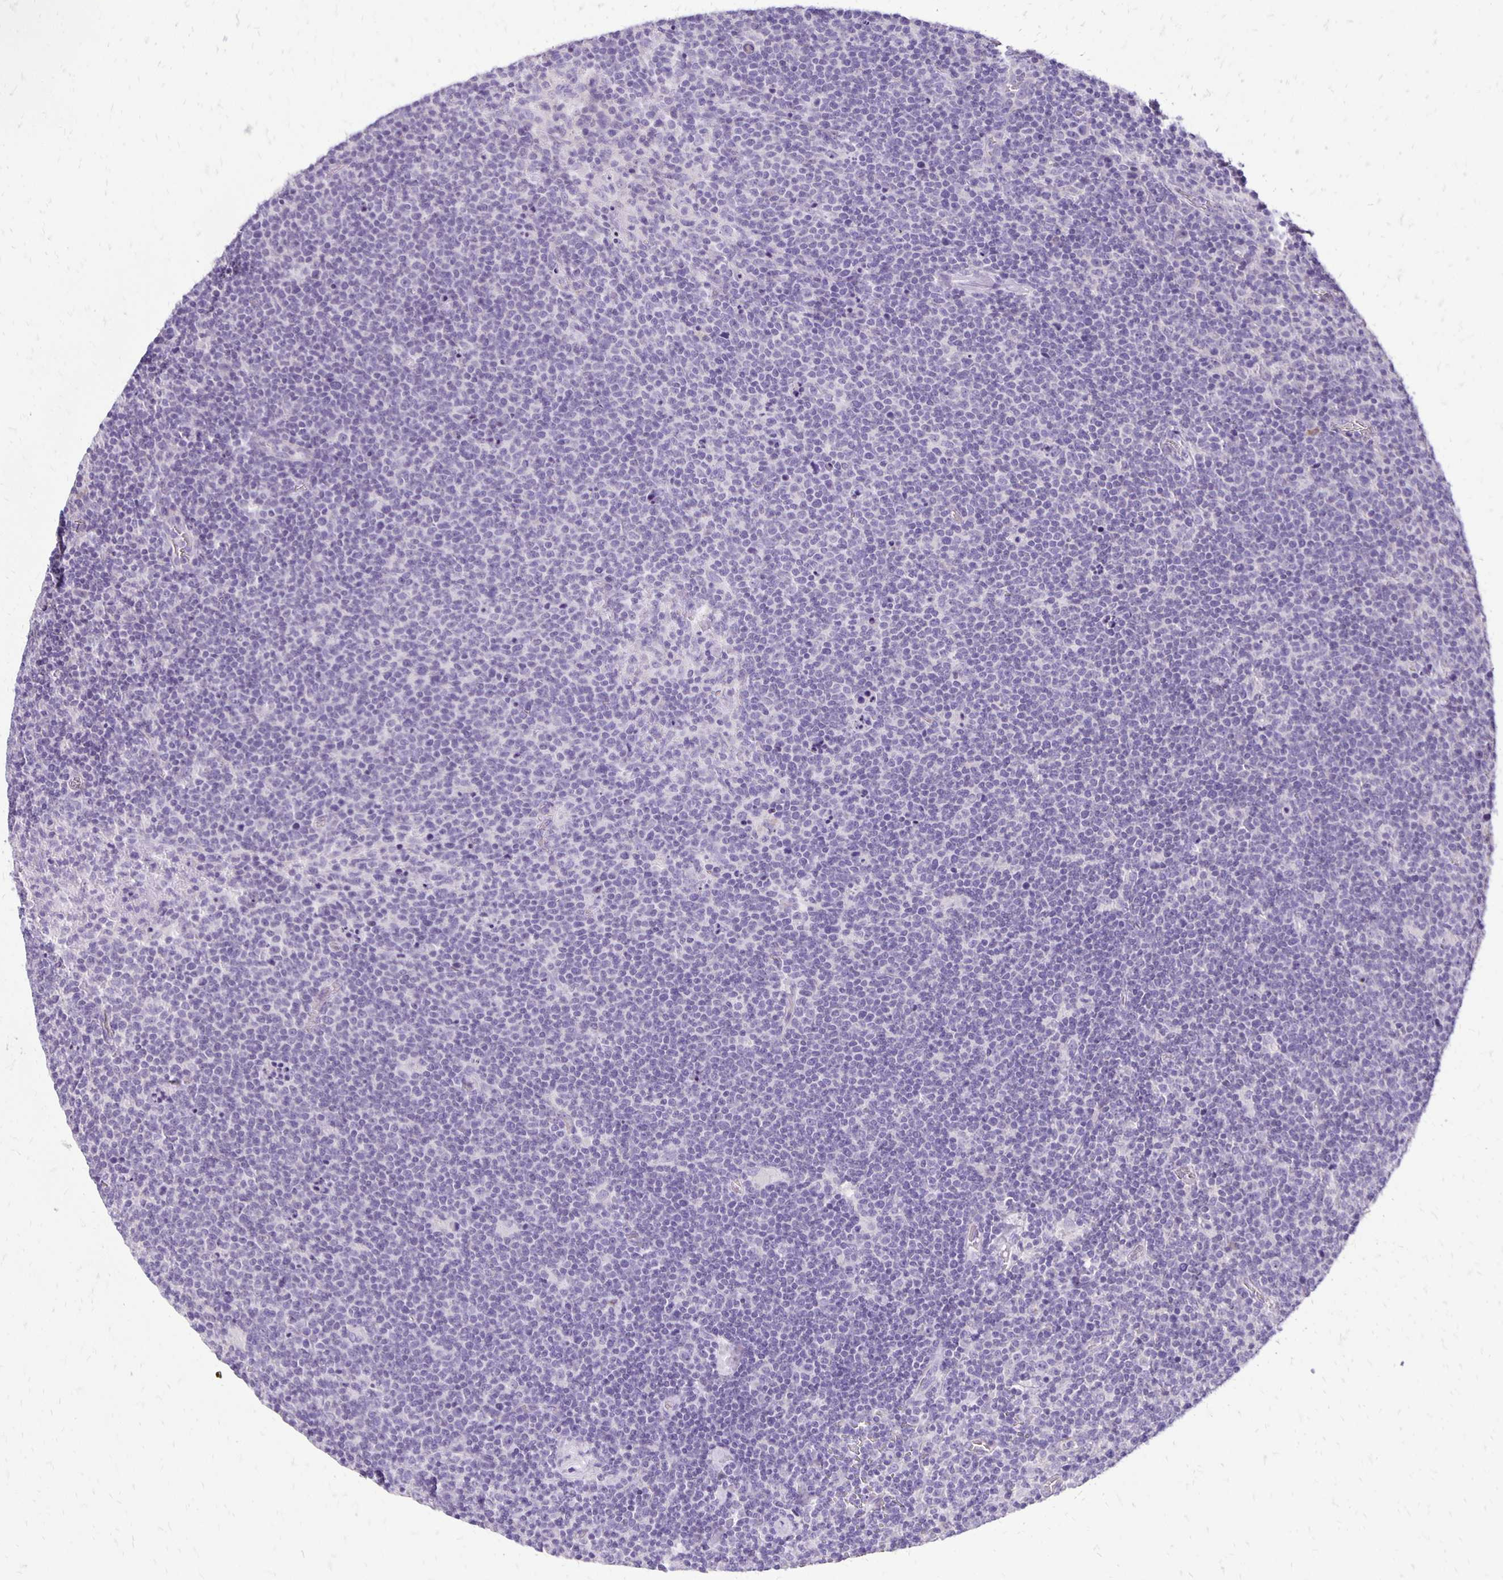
{"staining": {"intensity": "negative", "quantity": "none", "location": "none"}, "tissue": "lymphoma", "cell_type": "Tumor cells", "image_type": "cancer", "snomed": [{"axis": "morphology", "description": "Malignant lymphoma, non-Hodgkin's type, High grade"}, {"axis": "topography", "description": "Lymph node"}], "caption": "The histopathology image exhibits no significant staining in tumor cells of lymphoma.", "gene": "ANKRD45", "patient": {"sex": "male", "age": 61}}